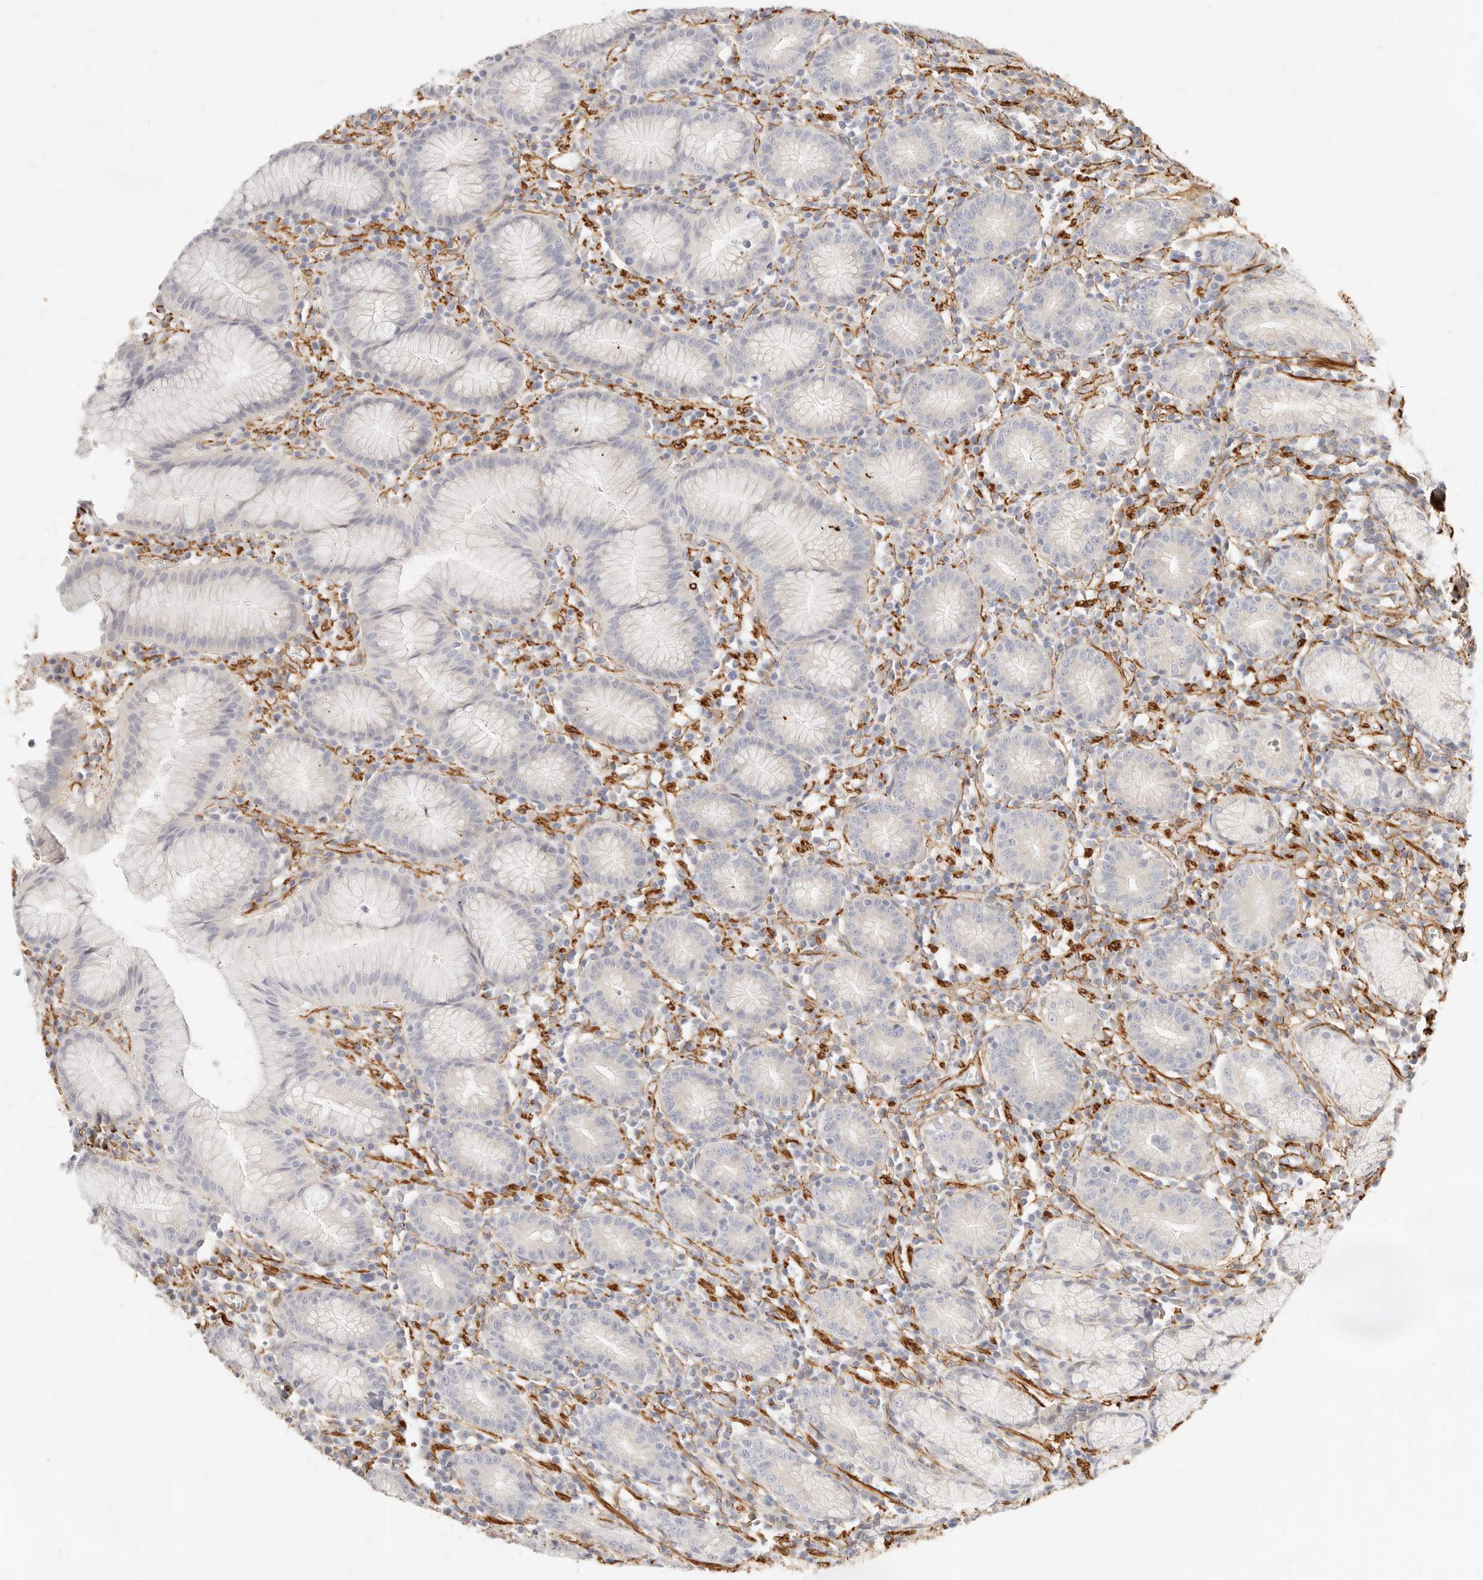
{"staining": {"intensity": "weak", "quantity": "<25%", "location": "cytoplasmic/membranous"}, "tissue": "stomach", "cell_type": "Glandular cells", "image_type": "normal", "snomed": [{"axis": "morphology", "description": "Normal tissue, NOS"}, {"axis": "topography", "description": "Stomach"}], "caption": "This photomicrograph is of normal stomach stained with immunohistochemistry to label a protein in brown with the nuclei are counter-stained blue. There is no staining in glandular cells. Nuclei are stained in blue.", "gene": "TMTC2", "patient": {"sex": "male", "age": 55}}